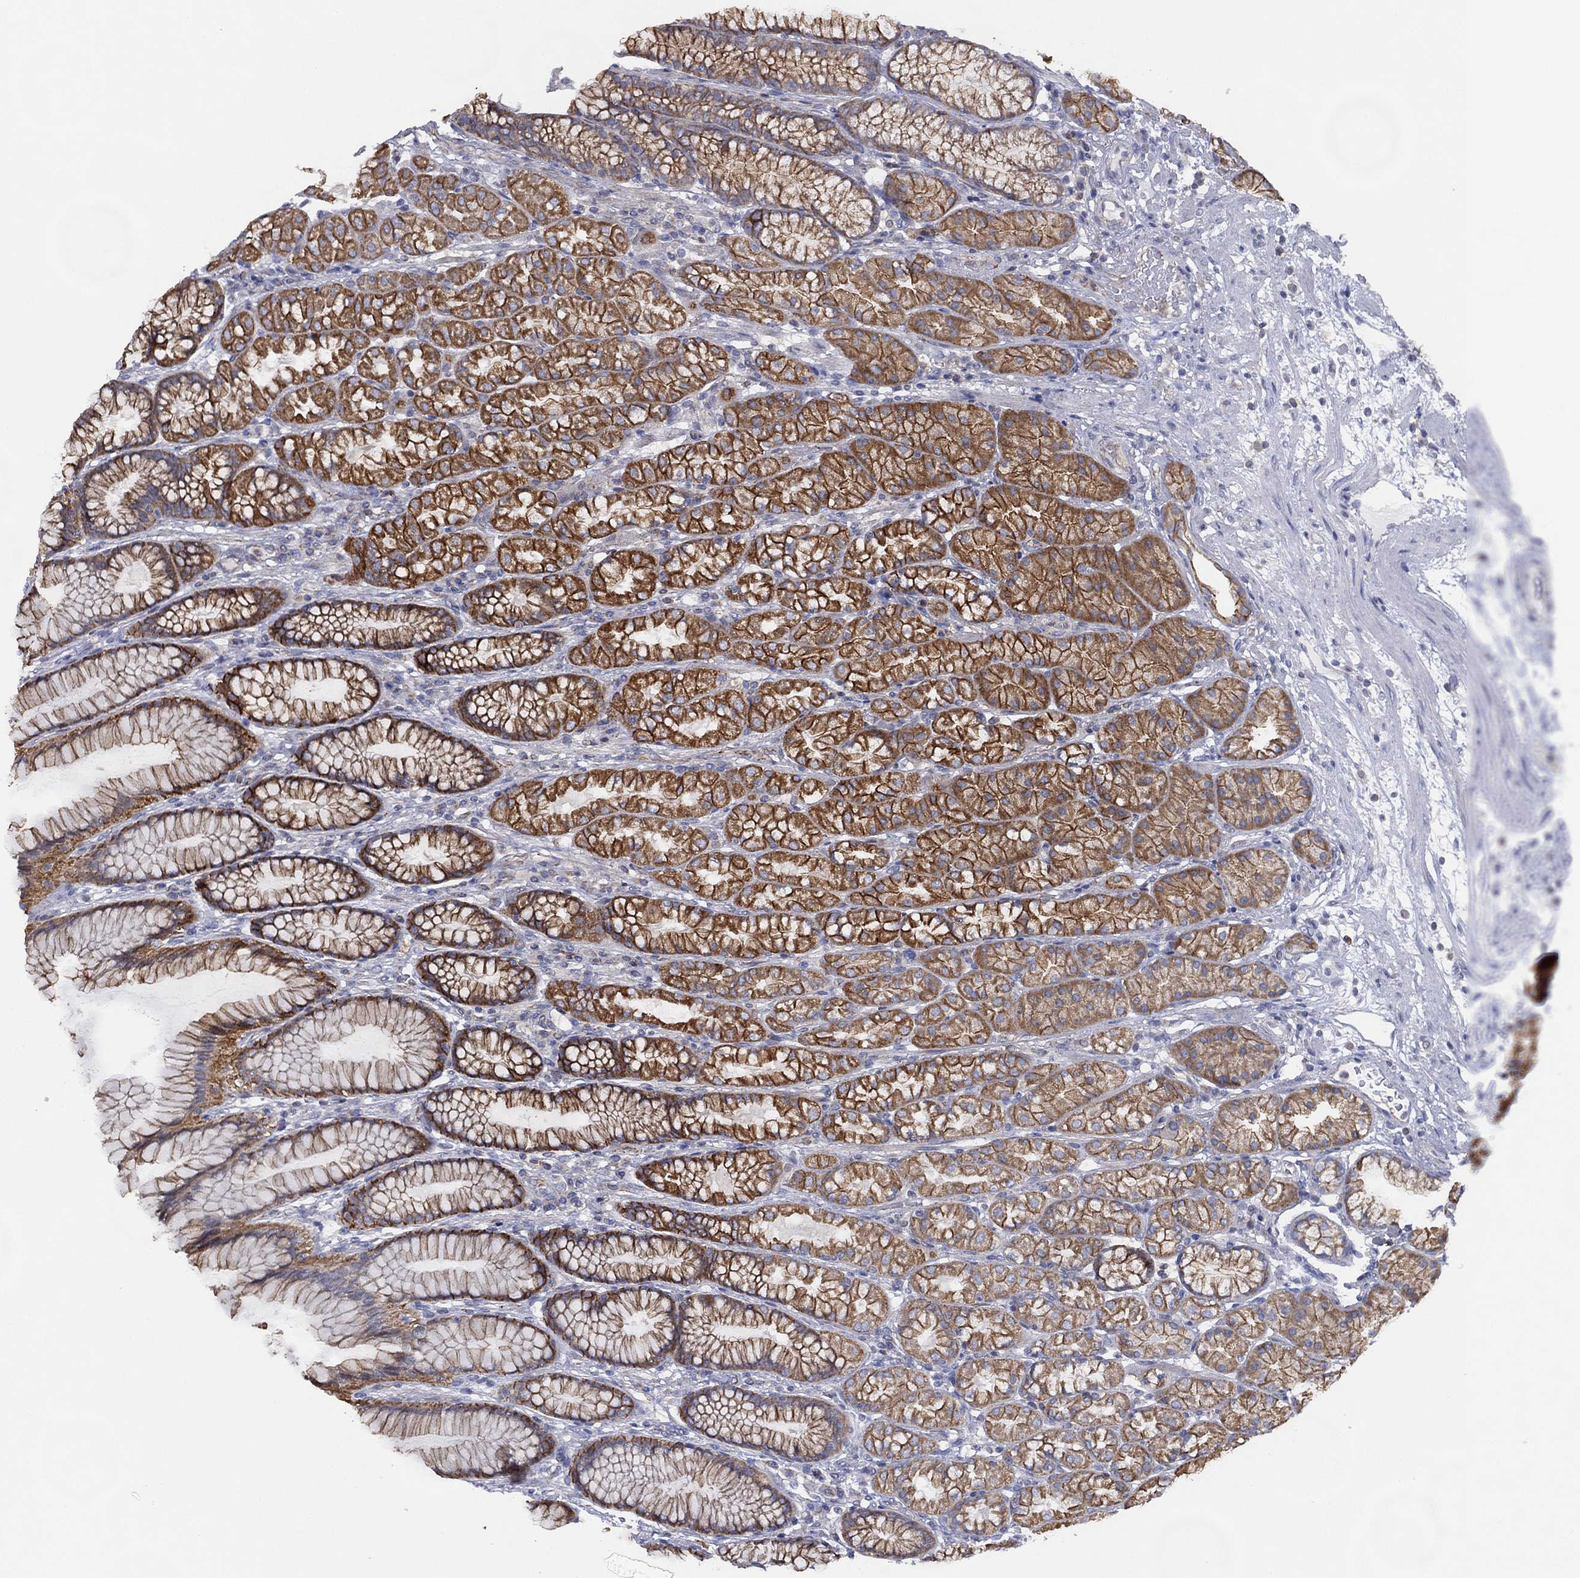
{"staining": {"intensity": "strong", "quantity": "25%-75%", "location": "cytoplasmic/membranous"}, "tissue": "stomach", "cell_type": "Glandular cells", "image_type": "normal", "snomed": [{"axis": "morphology", "description": "Normal tissue, NOS"}, {"axis": "morphology", "description": "Adenocarcinoma, NOS"}, {"axis": "topography", "description": "Stomach"}], "caption": "DAB (3,3'-diaminobenzidine) immunohistochemical staining of normal human stomach exhibits strong cytoplasmic/membranous protein staining in about 25%-75% of glandular cells.", "gene": "ZNF223", "patient": {"sex": "female", "age": 79}}